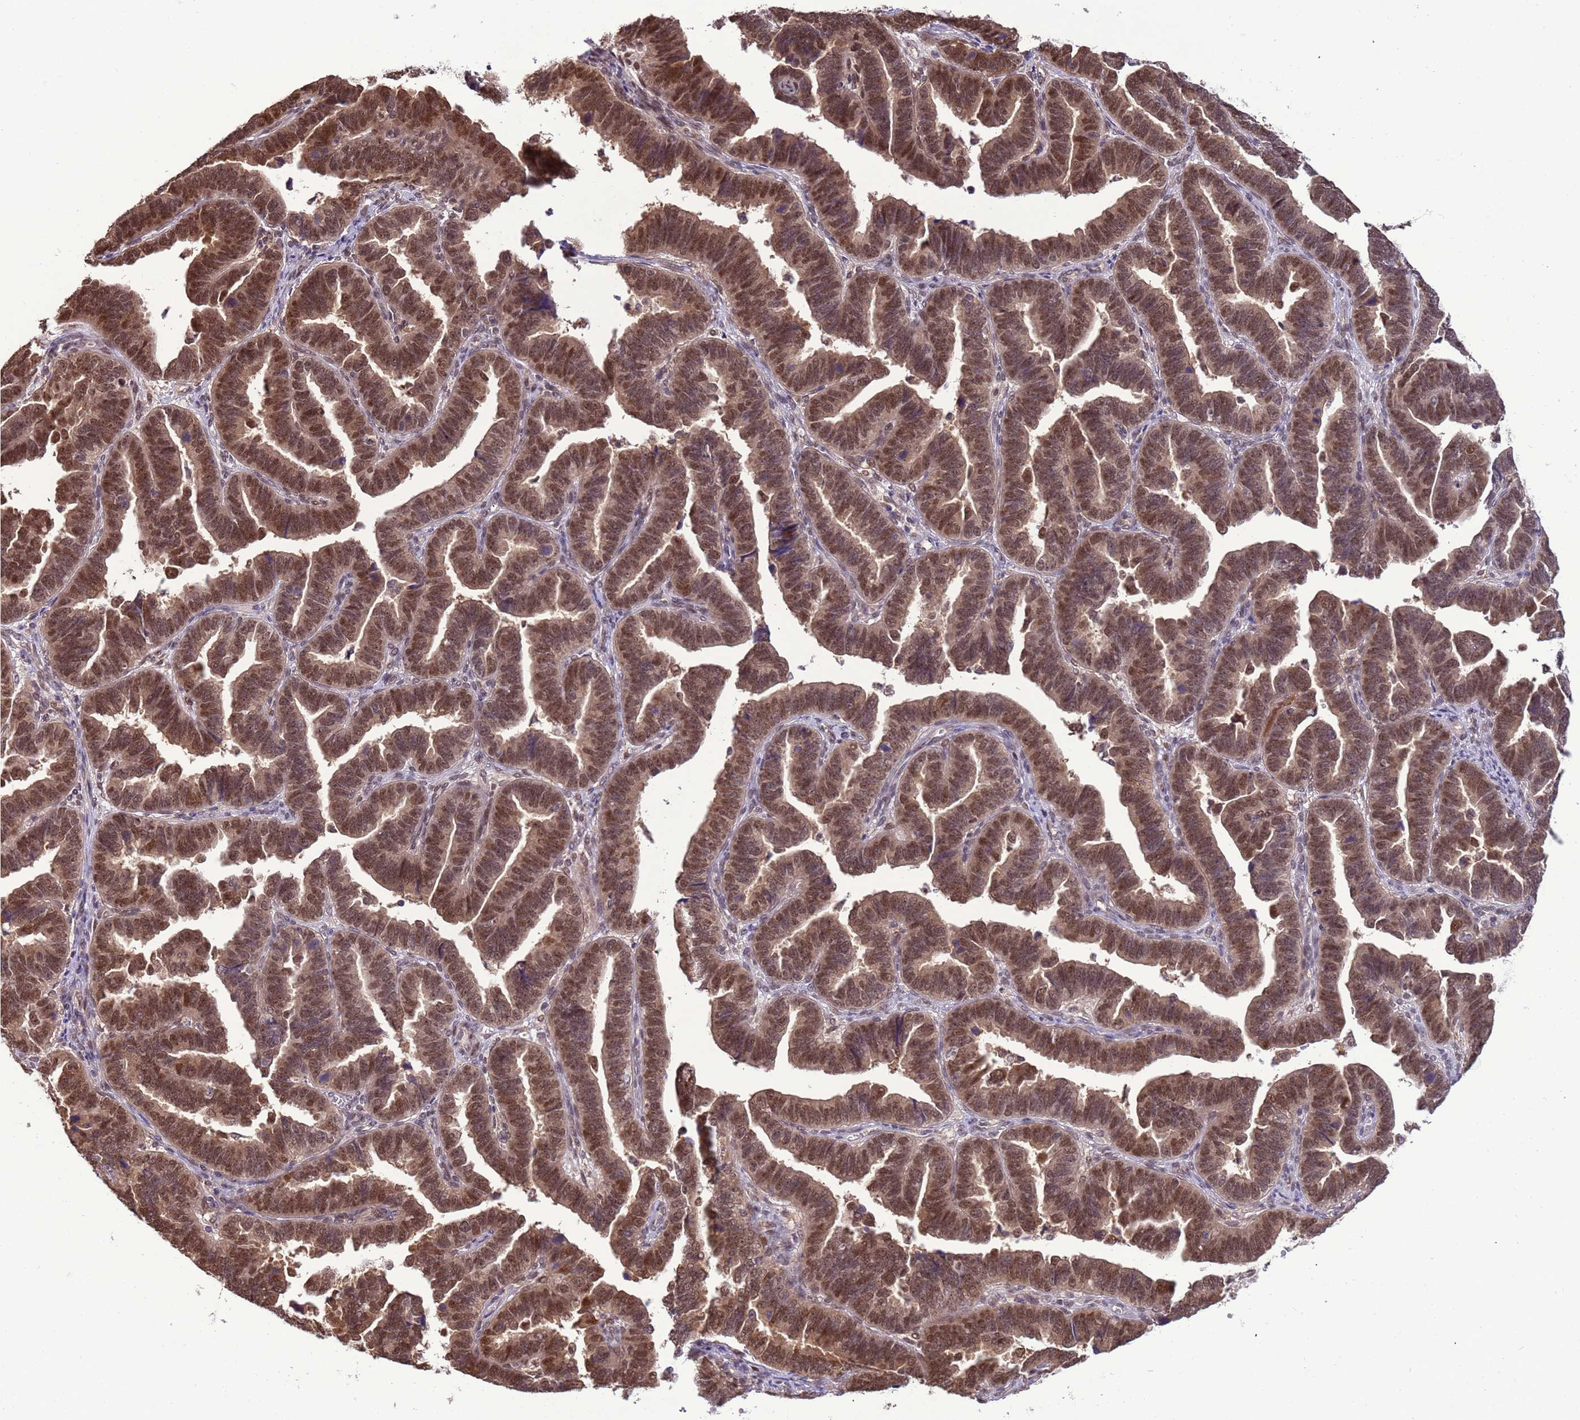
{"staining": {"intensity": "strong", "quantity": ">75%", "location": "cytoplasmic/membranous,nuclear"}, "tissue": "endometrial cancer", "cell_type": "Tumor cells", "image_type": "cancer", "snomed": [{"axis": "morphology", "description": "Adenocarcinoma, NOS"}, {"axis": "topography", "description": "Endometrium"}], "caption": "DAB (3,3'-diaminobenzidine) immunohistochemical staining of adenocarcinoma (endometrial) displays strong cytoplasmic/membranous and nuclear protein staining in about >75% of tumor cells. Using DAB (brown) and hematoxylin (blue) stains, captured at high magnification using brightfield microscopy.", "gene": "ZBTB5", "patient": {"sex": "female", "age": 75}}